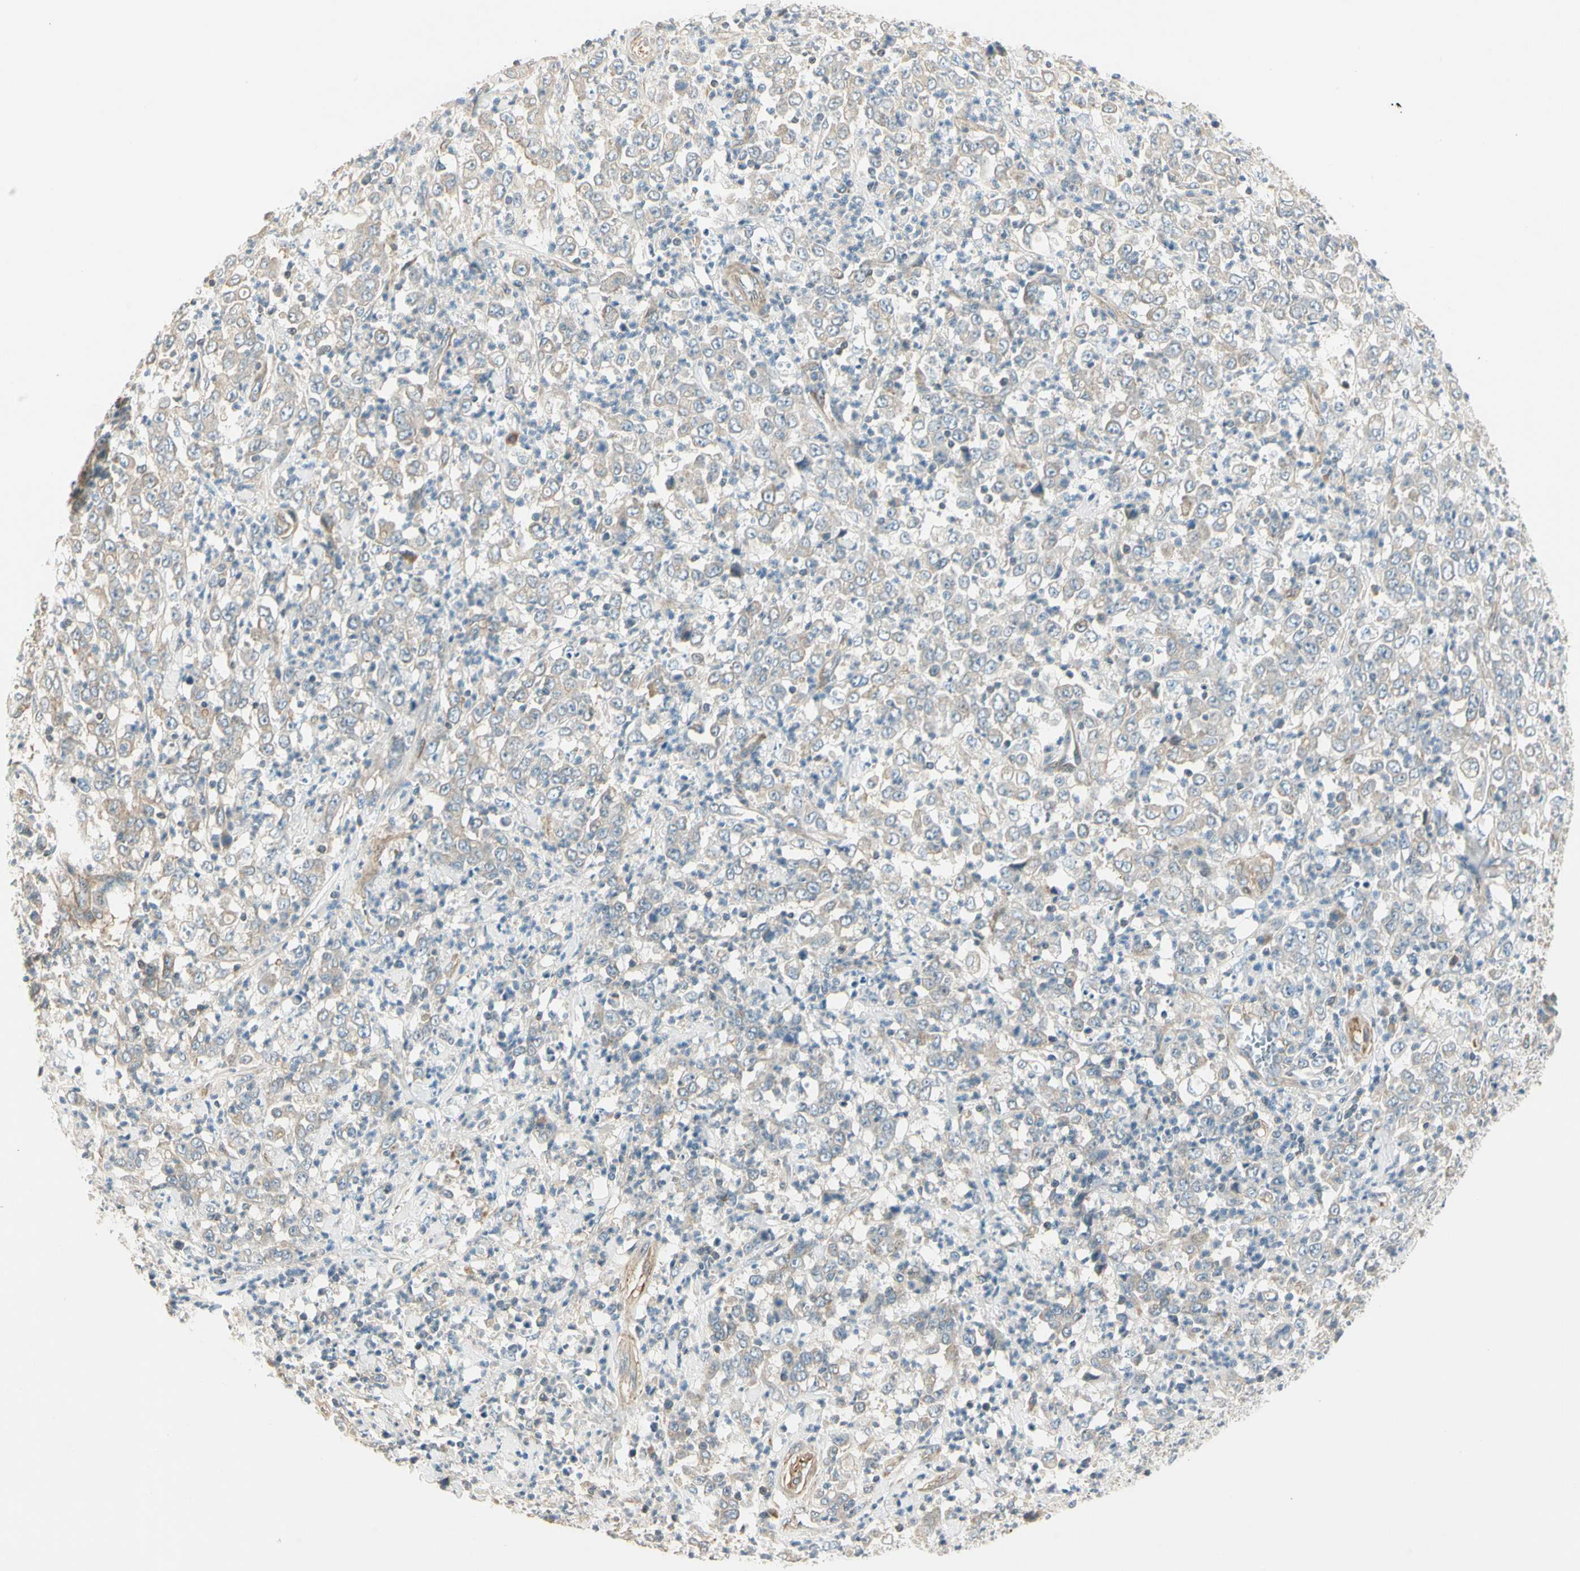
{"staining": {"intensity": "negative", "quantity": "none", "location": "none"}, "tissue": "stomach cancer", "cell_type": "Tumor cells", "image_type": "cancer", "snomed": [{"axis": "morphology", "description": "Adenocarcinoma, NOS"}, {"axis": "topography", "description": "Stomach, lower"}], "caption": "Tumor cells show no significant protein staining in adenocarcinoma (stomach).", "gene": "ADGRA3", "patient": {"sex": "female", "age": 71}}